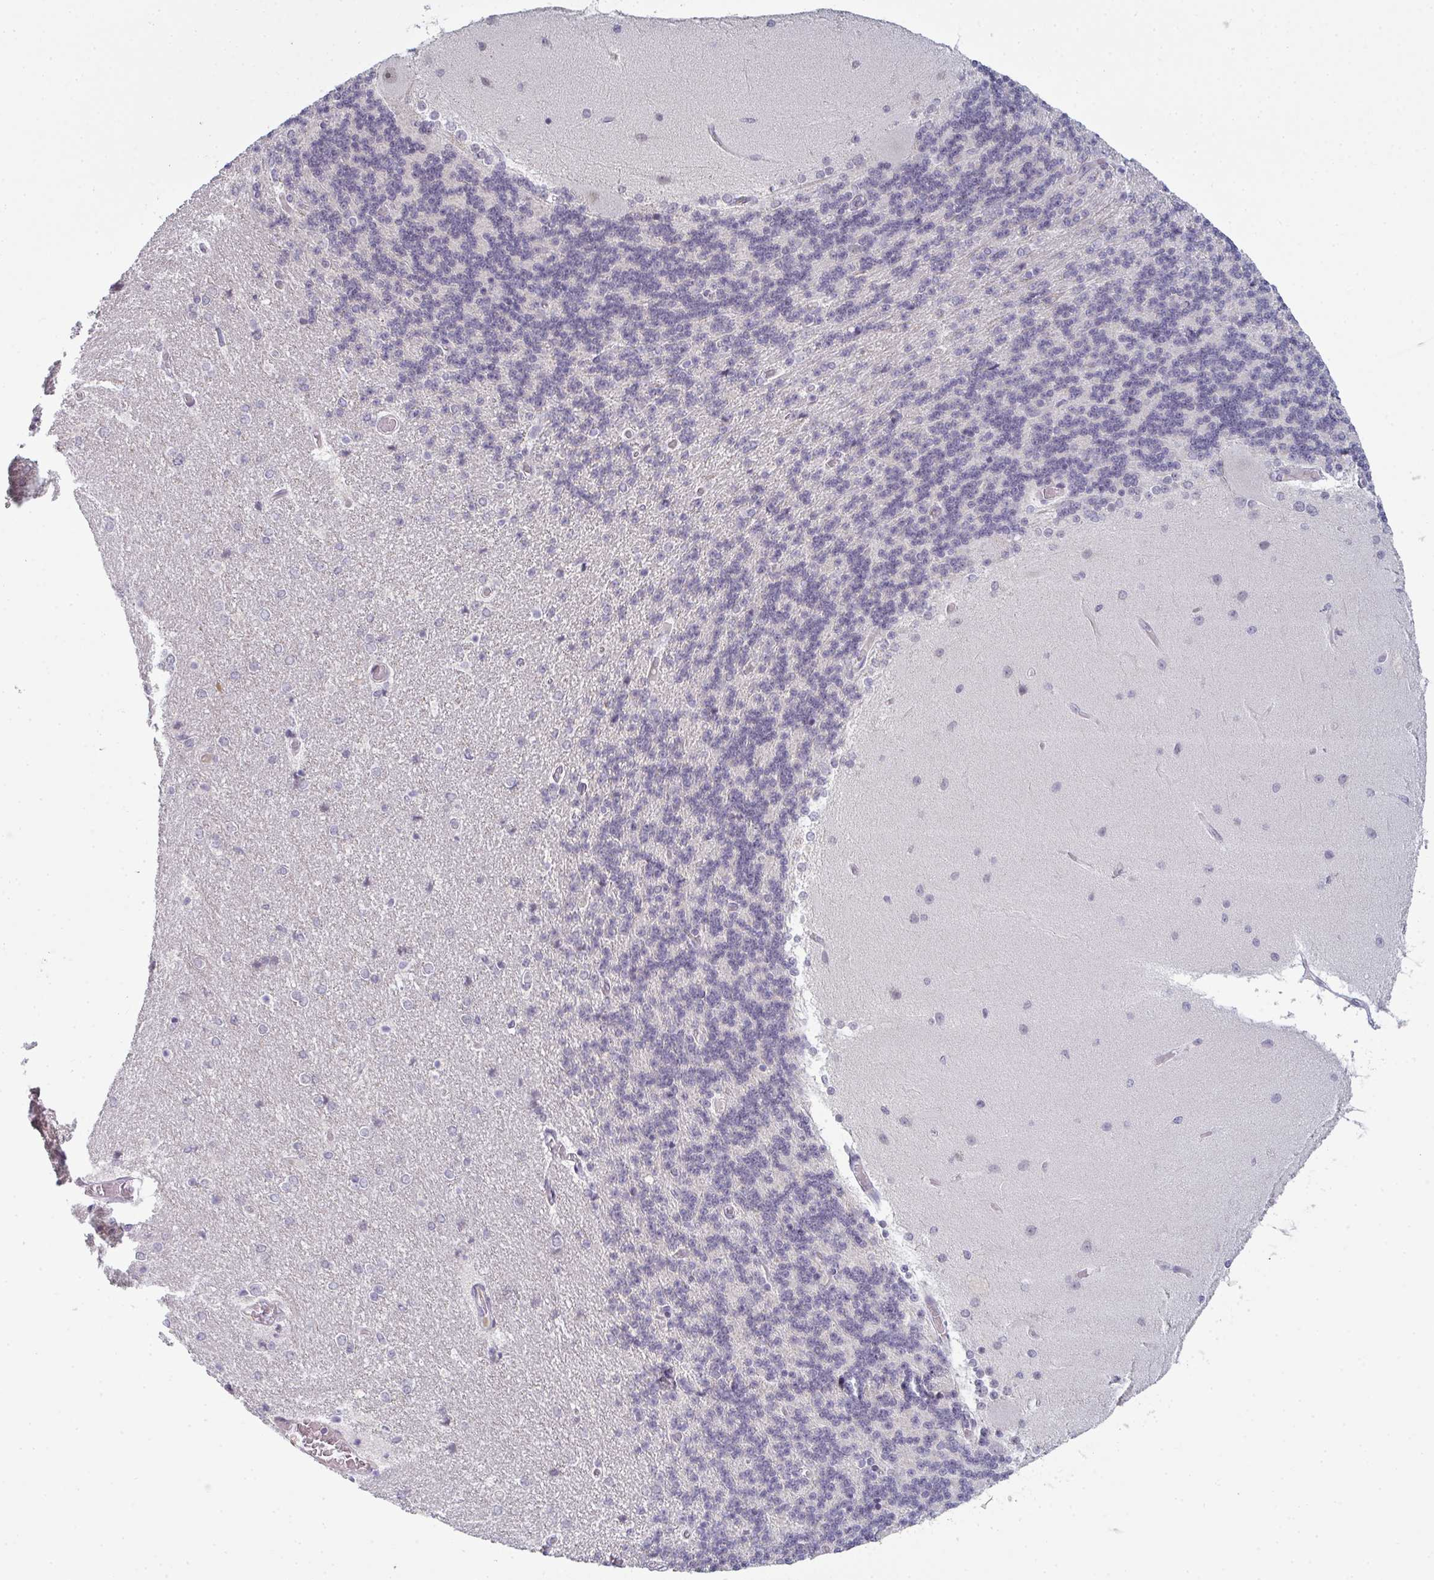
{"staining": {"intensity": "negative", "quantity": "none", "location": "none"}, "tissue": "cerebellum", "cell_type": "Cells in granular layer", "image_type": "normal", "snomed": [{"axis": "morphology", "description": "Normal tissue, NOS"}, {"axis": "topography", "description": "Cerebellum"}], "caption": "Cerebellum stained for a protein using immunohistochemistry exhibits no staining cells in granular layer.", "gene": "TEX33", "patient": {"sex": "female", "age": 54}}